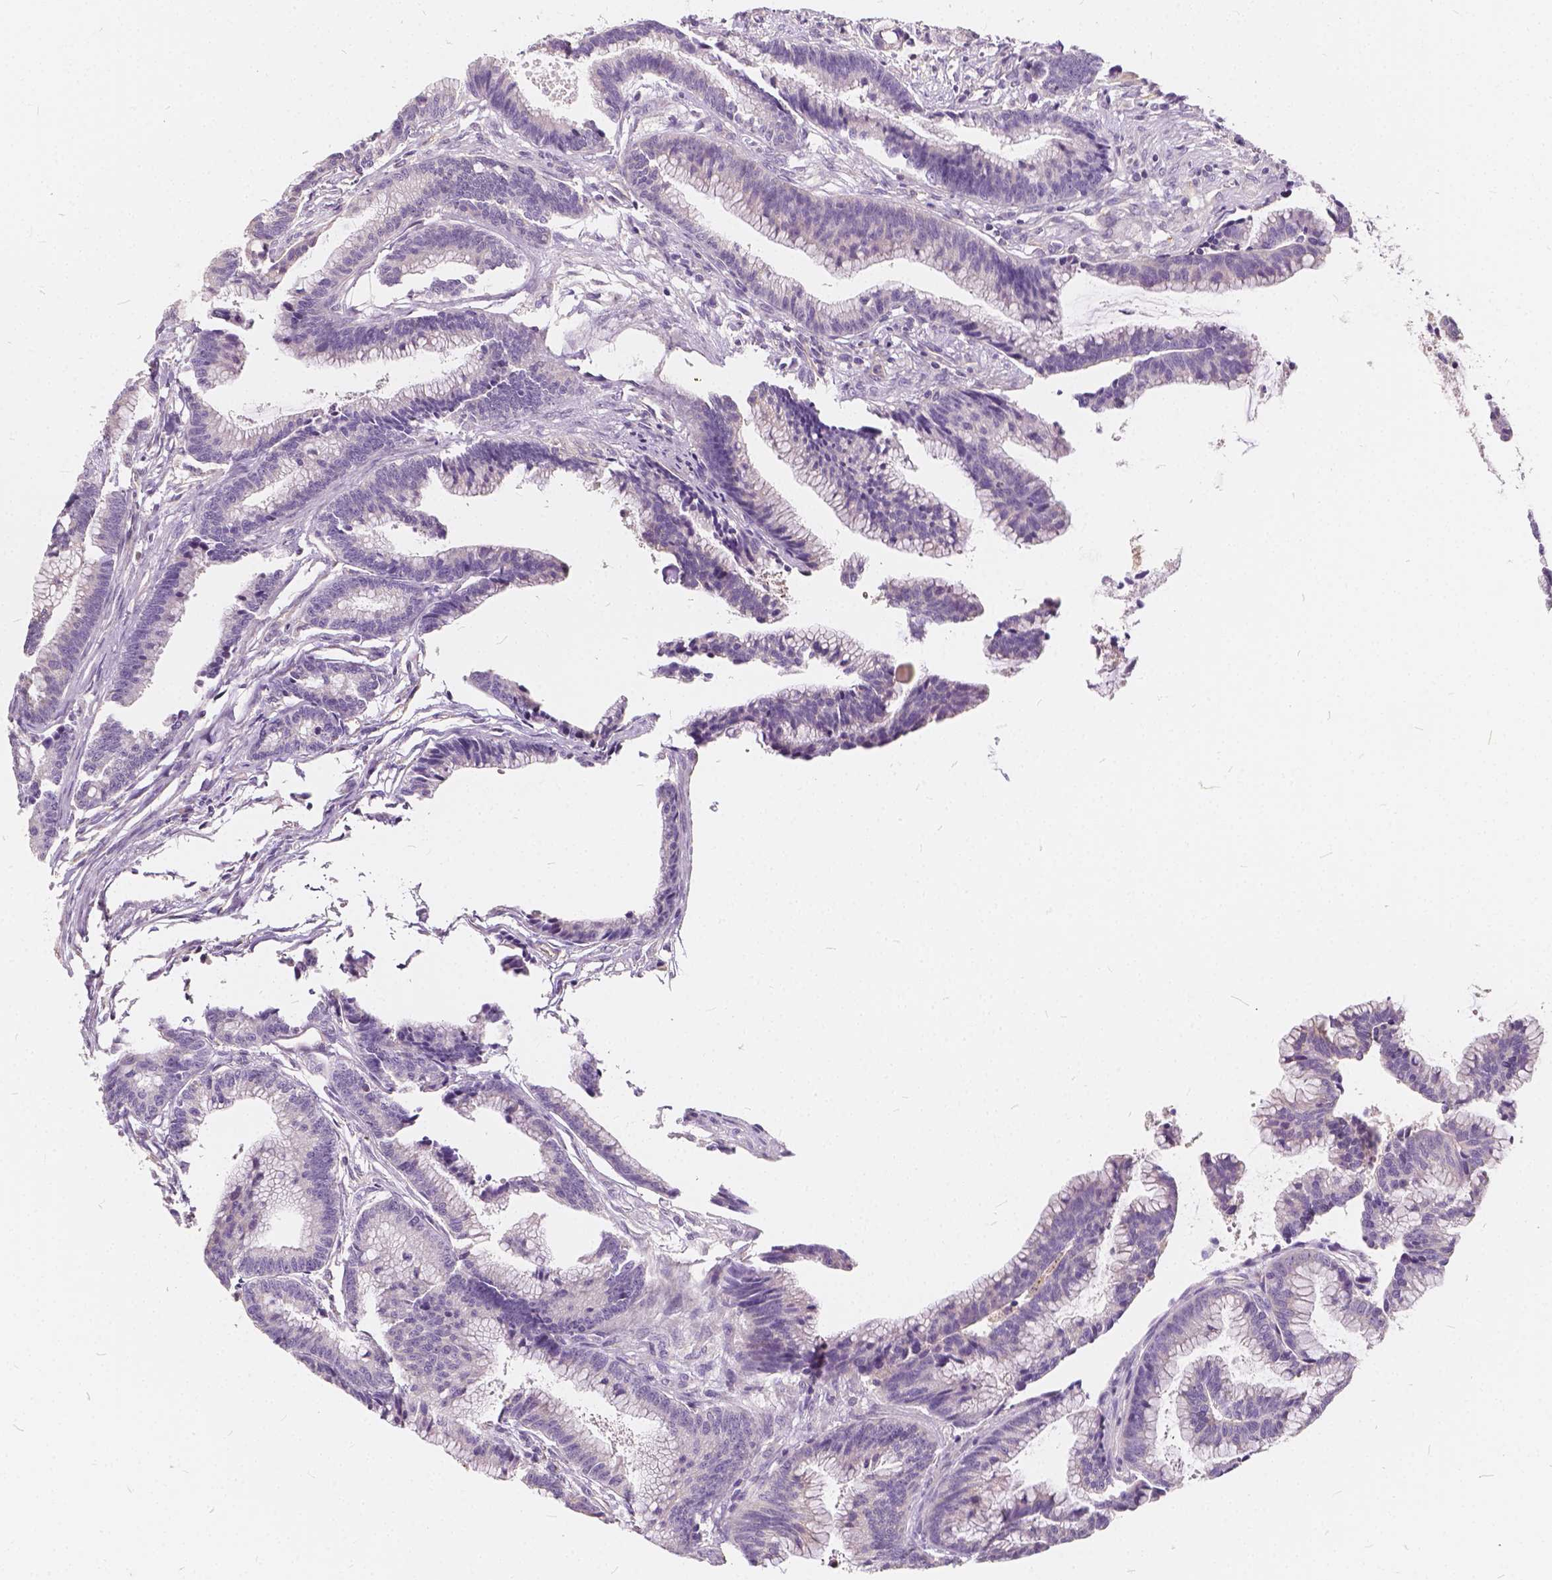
{"staining": {"intensity": "negative", "quantity": "none", "location": "none"}, "tissue": "colorectal cancer", "cell_type": "Tumor cells", "image_type": "cancer", "snomed": [{"axis": "morphology", "description": "Adenocarcinoma, NOS"}, {"axis": "topography", "description": "Colon"}], "caption": "Immunohistochemistry (IHC) micrograph of neoplastic tissue: colorectal cancer (adenocarcinoma) stained with DAB (3,3'-diaminobenzidine) reveals no significant protein expression in tumor cells.", "gene": "KIAA0513", "patient": {"sex": "female", "age": 78}}